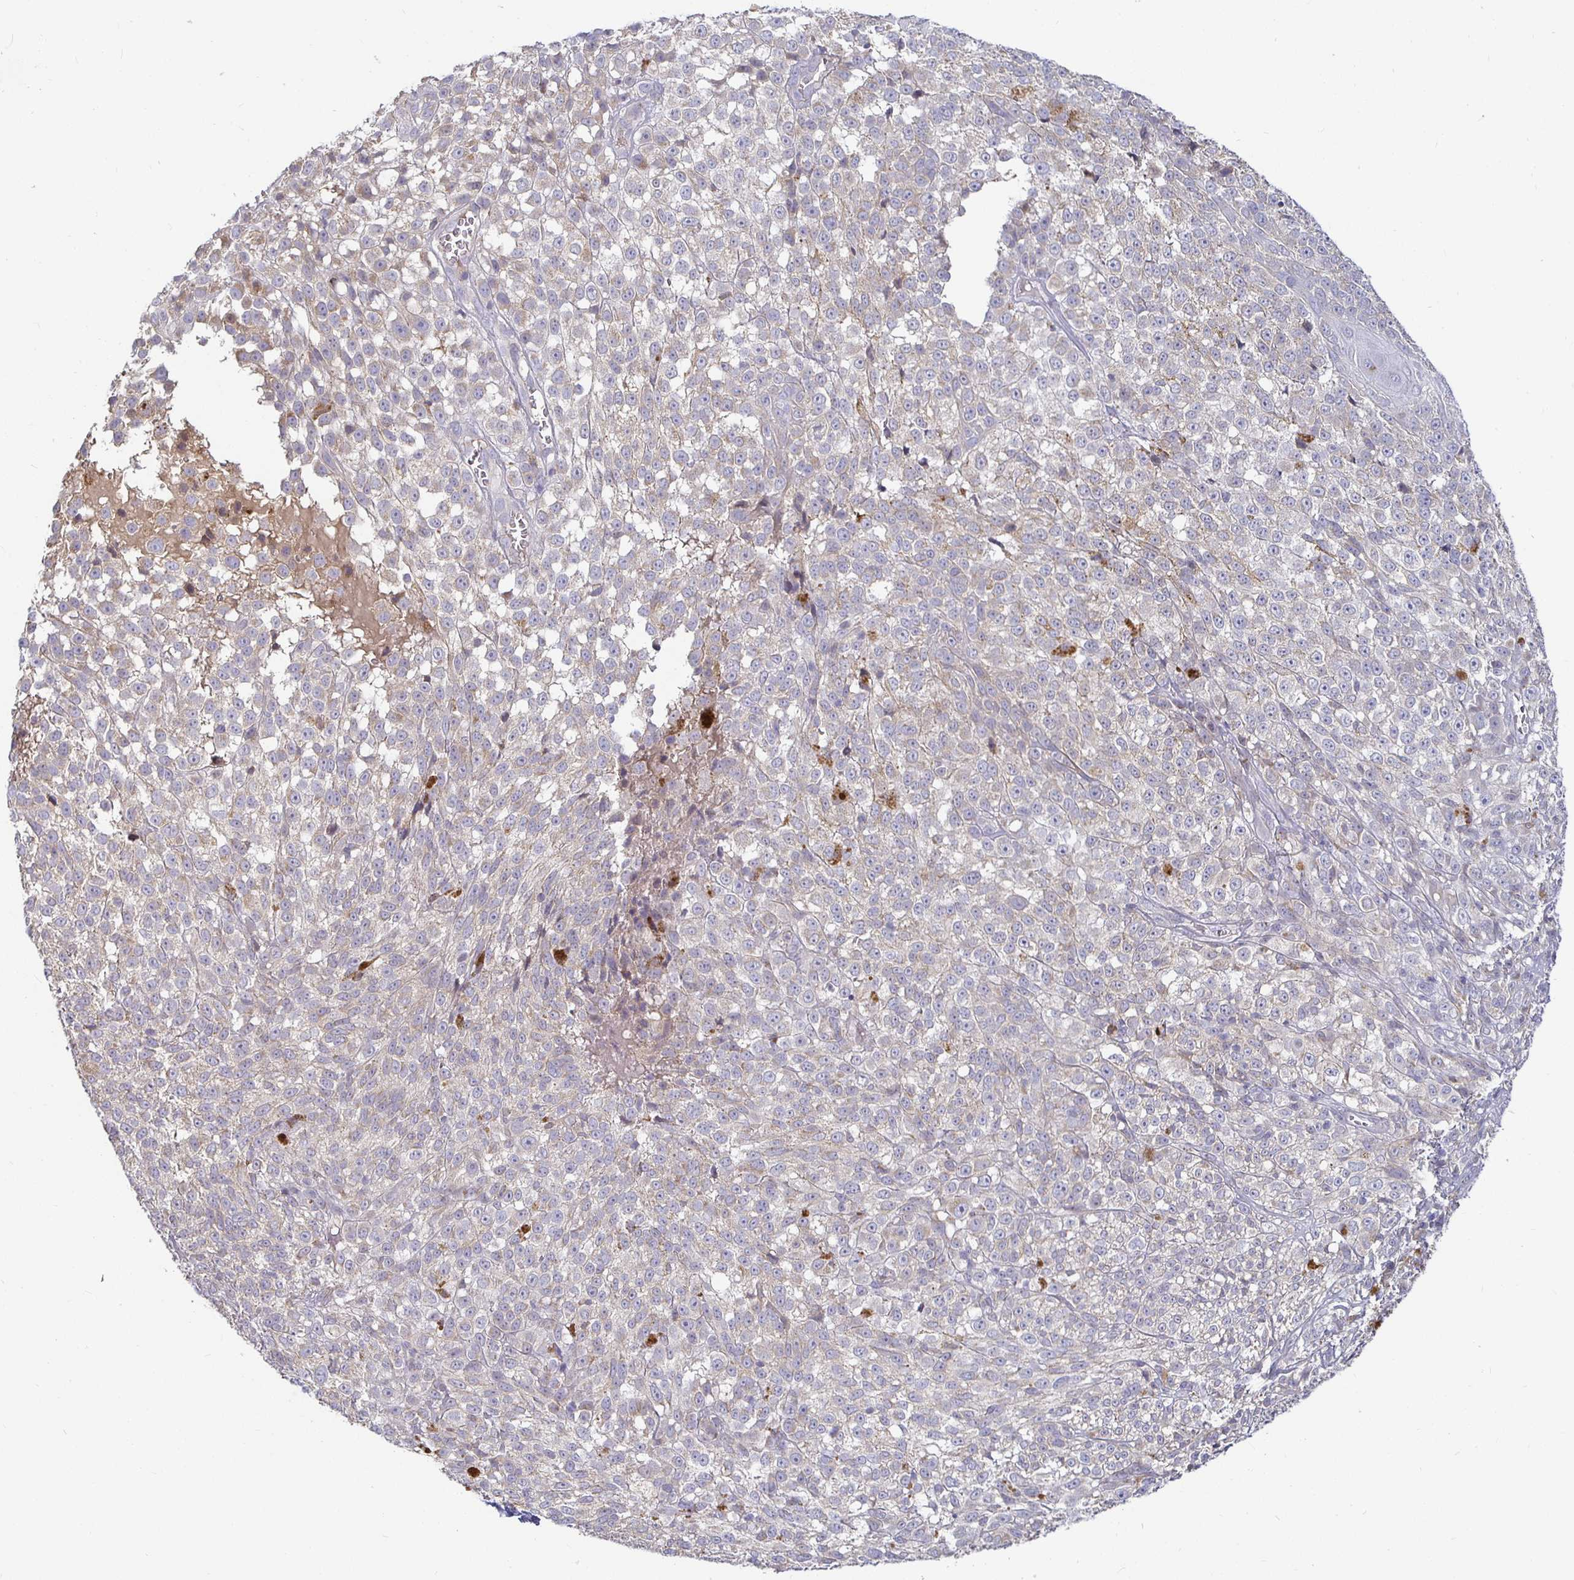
{"staining": {"intensity": "negative", "quantity": "none", "location": "none"}, "tissue": "melanoma", "cell_type": "Tumor cells", "image_type": "cancer", "snomed": [{"axis": "morphology", "description": "Malignant melanoma, NOS"}, {"axis": "topography", "description": "Skin"}], "caption": "A high-resolution histopathology image shows IHC staining of melanoma, which reveals no significant expression in tumor cells.", "gene": "RNF144B", "patient": {"sex": "male", "age": 79}}